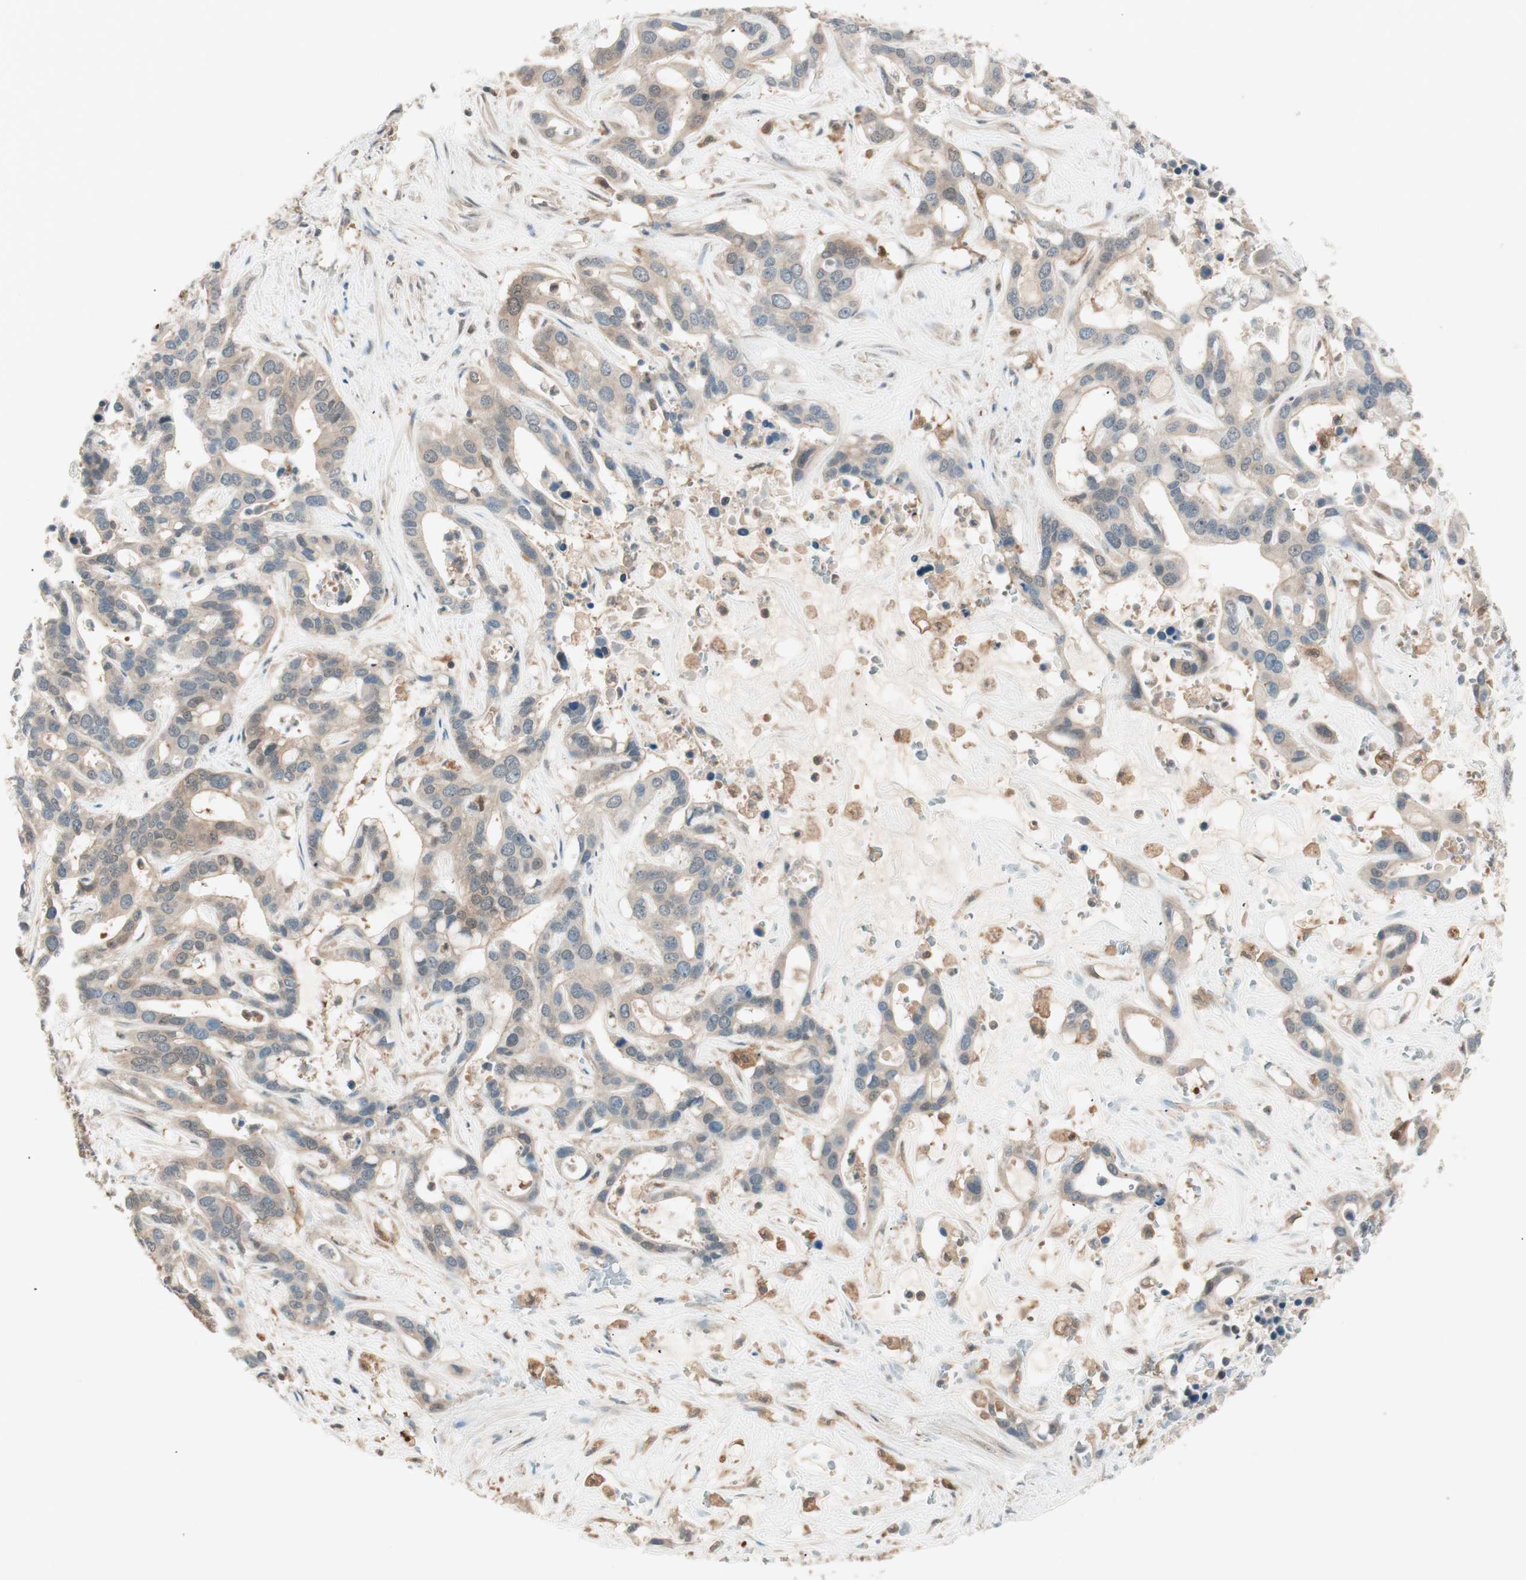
{"staining": {"intensity": "weak", "quantity": "25%-75%", "location": "cytoplasmic/membranous"}, "tissue": "liver cancer", "cell_type": "Tumor cells", "image_type": "cancer", "snomed": [{"axis": "morphology", "description": "Cholangiocarcinoma"}, {"axis": "topography", "description": "Liver"}], "caption": "Weak cytoplasmic/membranous protein positivity is appreciated in approximately 25%-75% of tumor cells in liver cancer.", "gene": "GALT", "patient": {"sex": "female", "age": 65}}